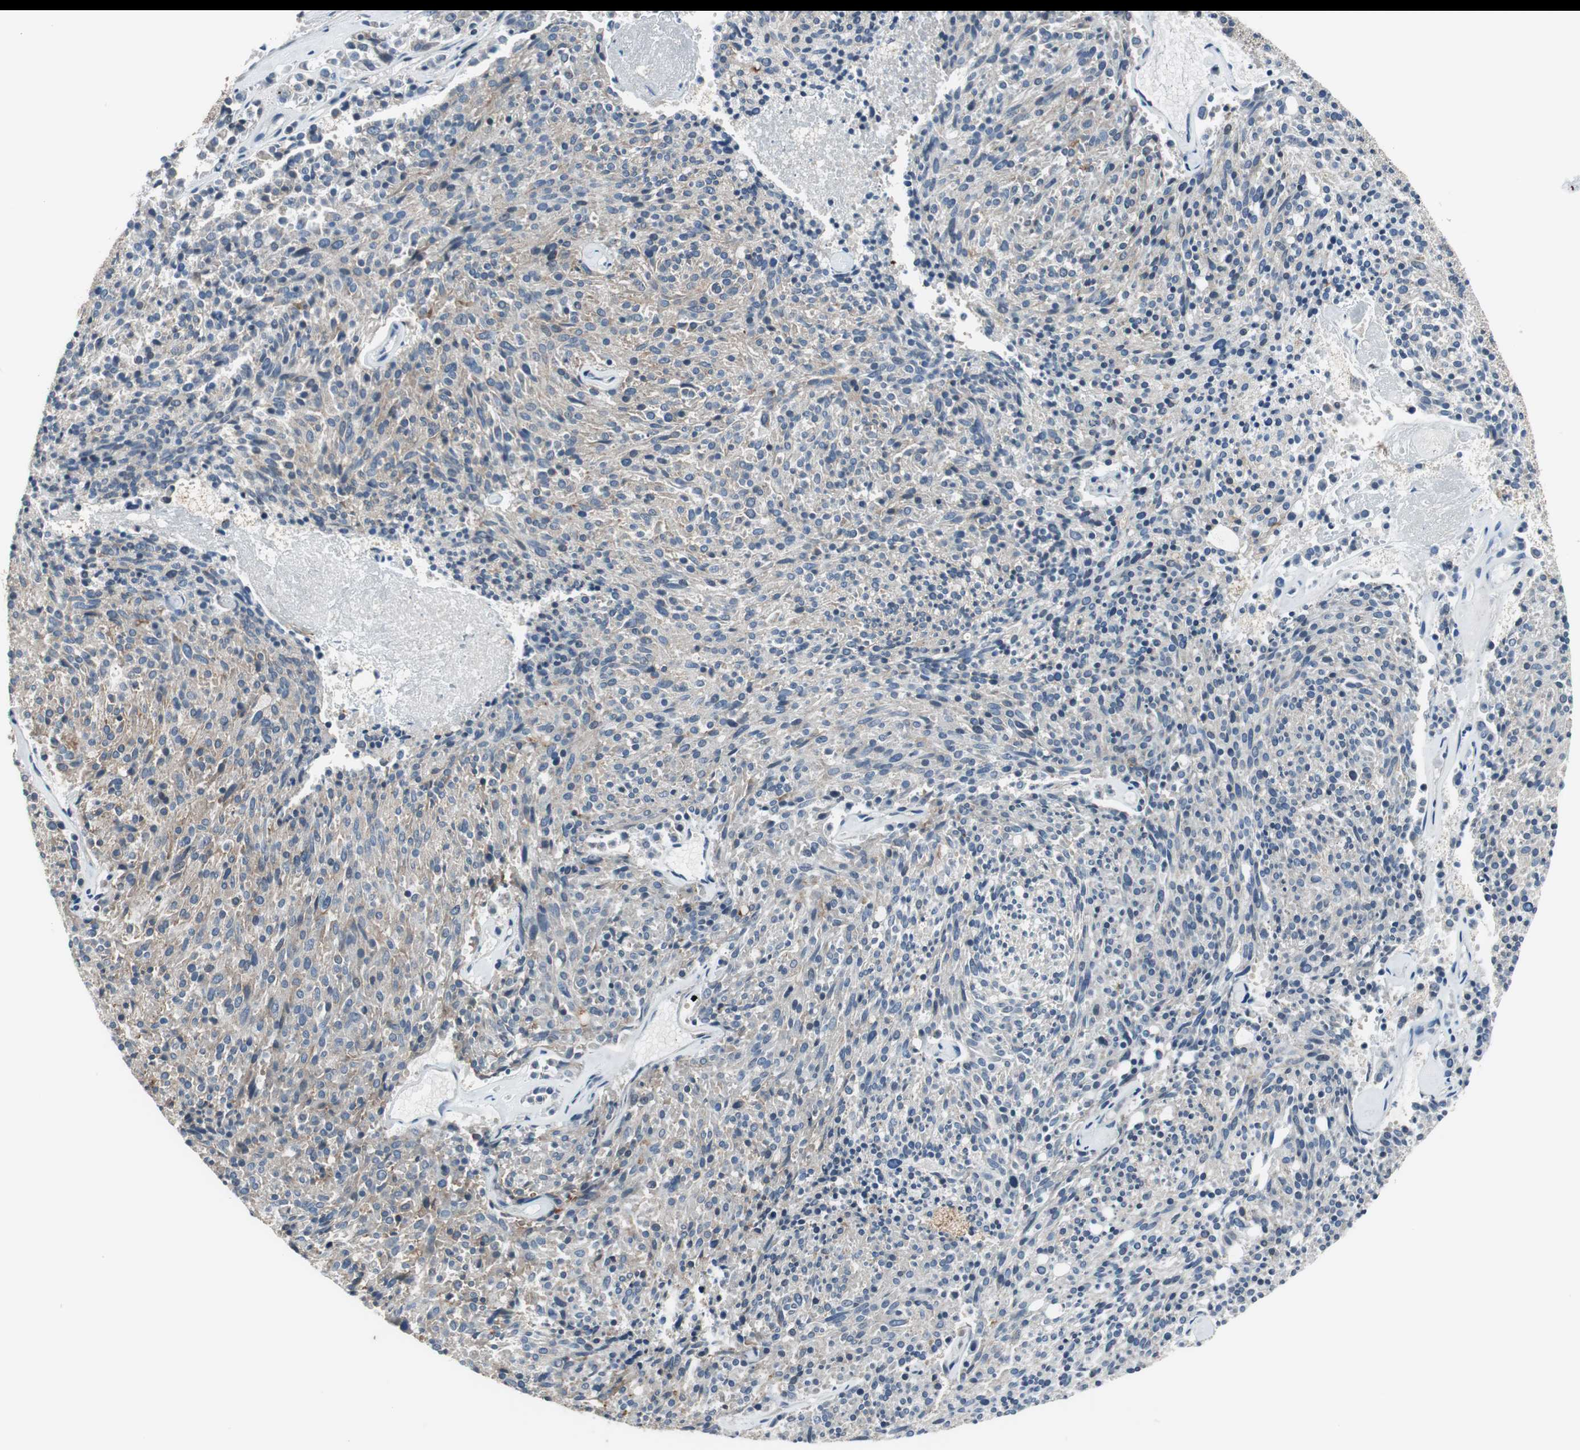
{"staining": {"intensity": "weak", "quantity": ">75%", "location": "cytoplasmic/membranous"}, "tissue": "carcinoid", "cell_type": "Tumor cells", "image_type": "cancer", "snomed": [{"axis": "morphology", "description": "Carcinoid, malignant, NOS"}, {"axis": "topography", "description": "Pancreas"}], "caption": "The image displays a brown stain indicating the presence of a protein in the cytoplasmic/membranous of tumor cells in malignant carcinoid.", "gene": "MSTO1", "patient": {"sex": "female", "age": 54}}